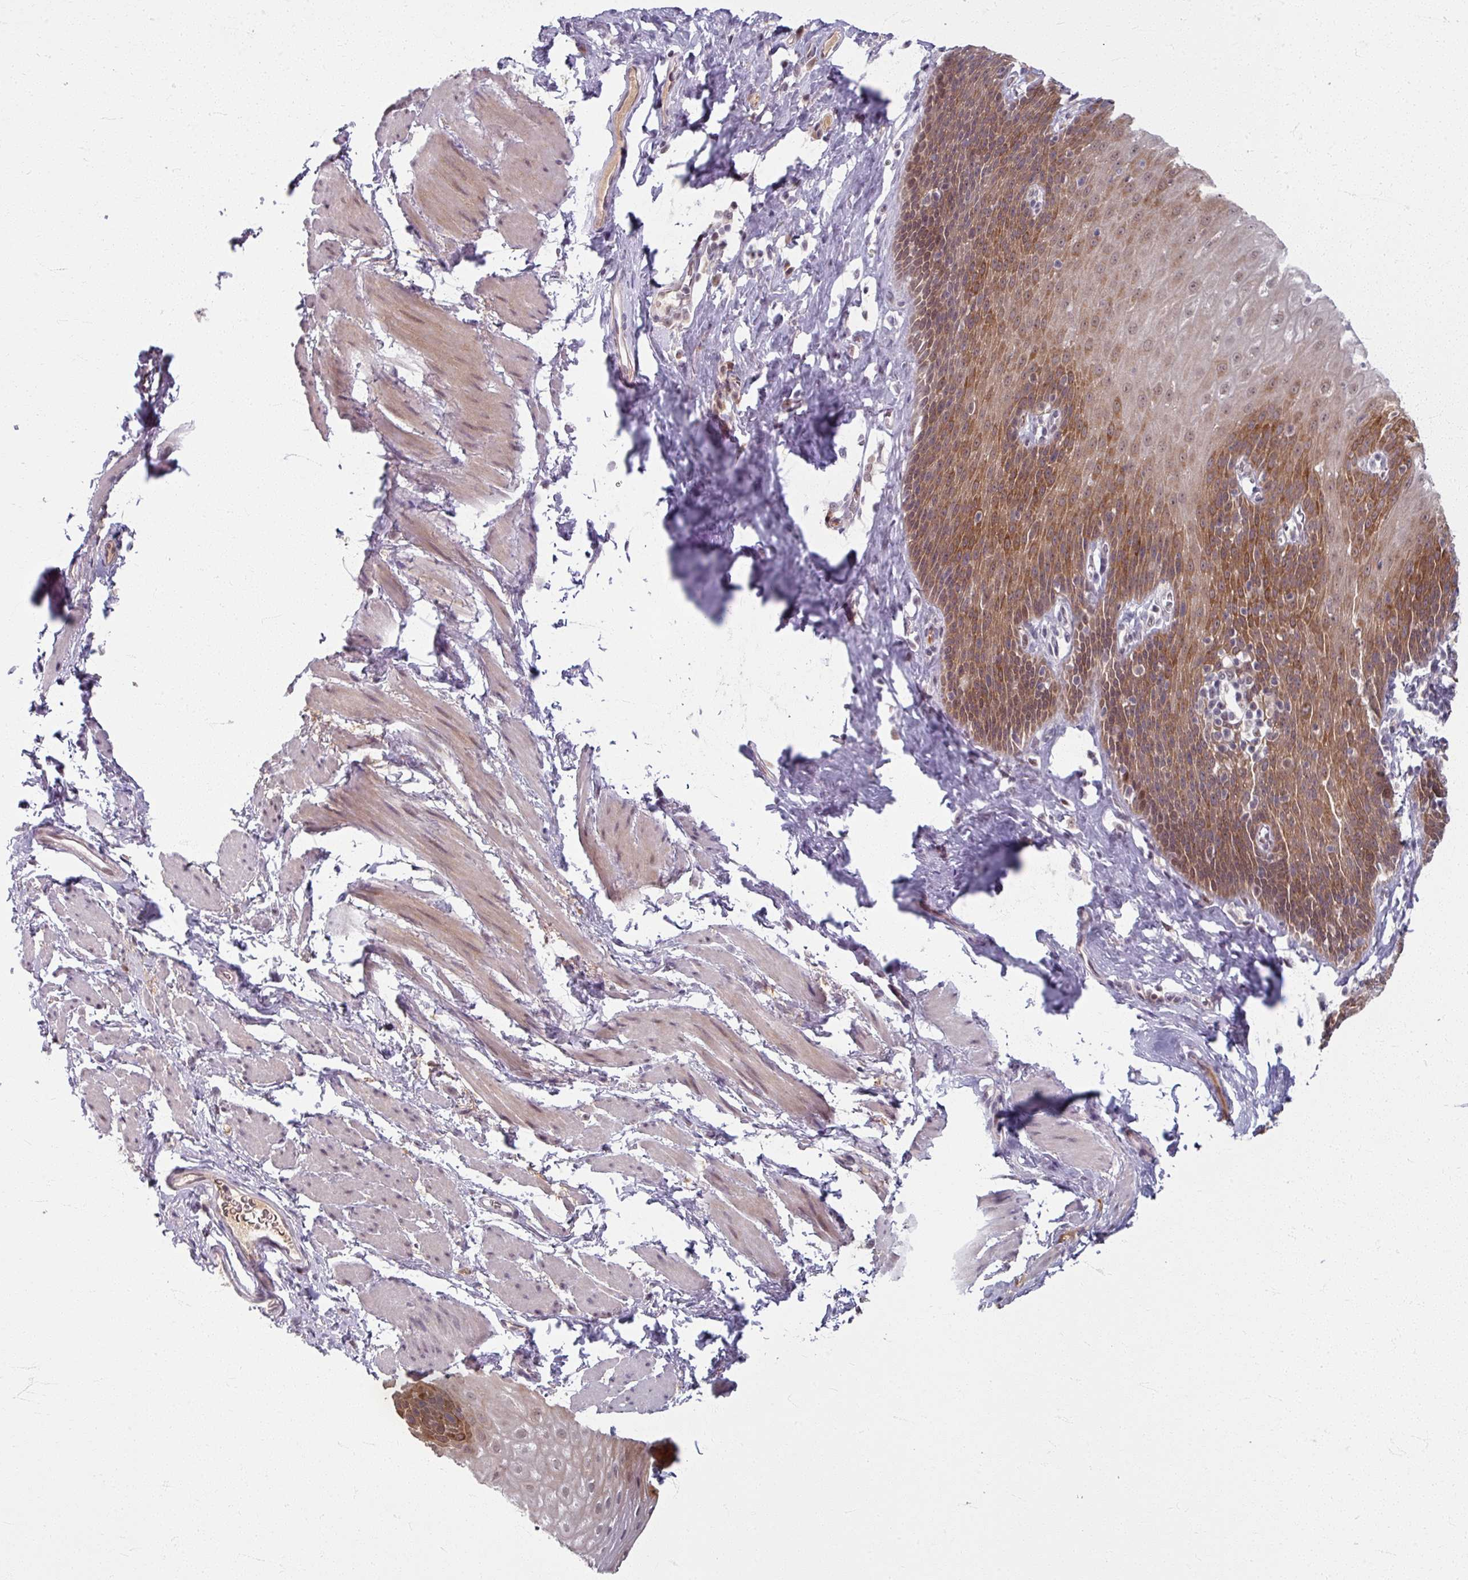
{"staining": {"intensity": "strong", "quantity": ">75%", "location": "cytoplasmic/membranous,nuclear"}, "tissue": "esophagus", "cell_type": "Squamous epithelial cells", "image_type": "normal", "snomed": [{"axis": "morphology", "description": "Normal tissue, NOS"}, {"axis": "topography", "description": "Esophagus"}], "caption": "Protein positivity by IHC exhibits strong cytoplasmic/membranous,nuclear staining in about >75% of squamous epithelial cells in benign esophagus.", "gene": "KLC3", "patient": {"sex": "female", "age": 61}}